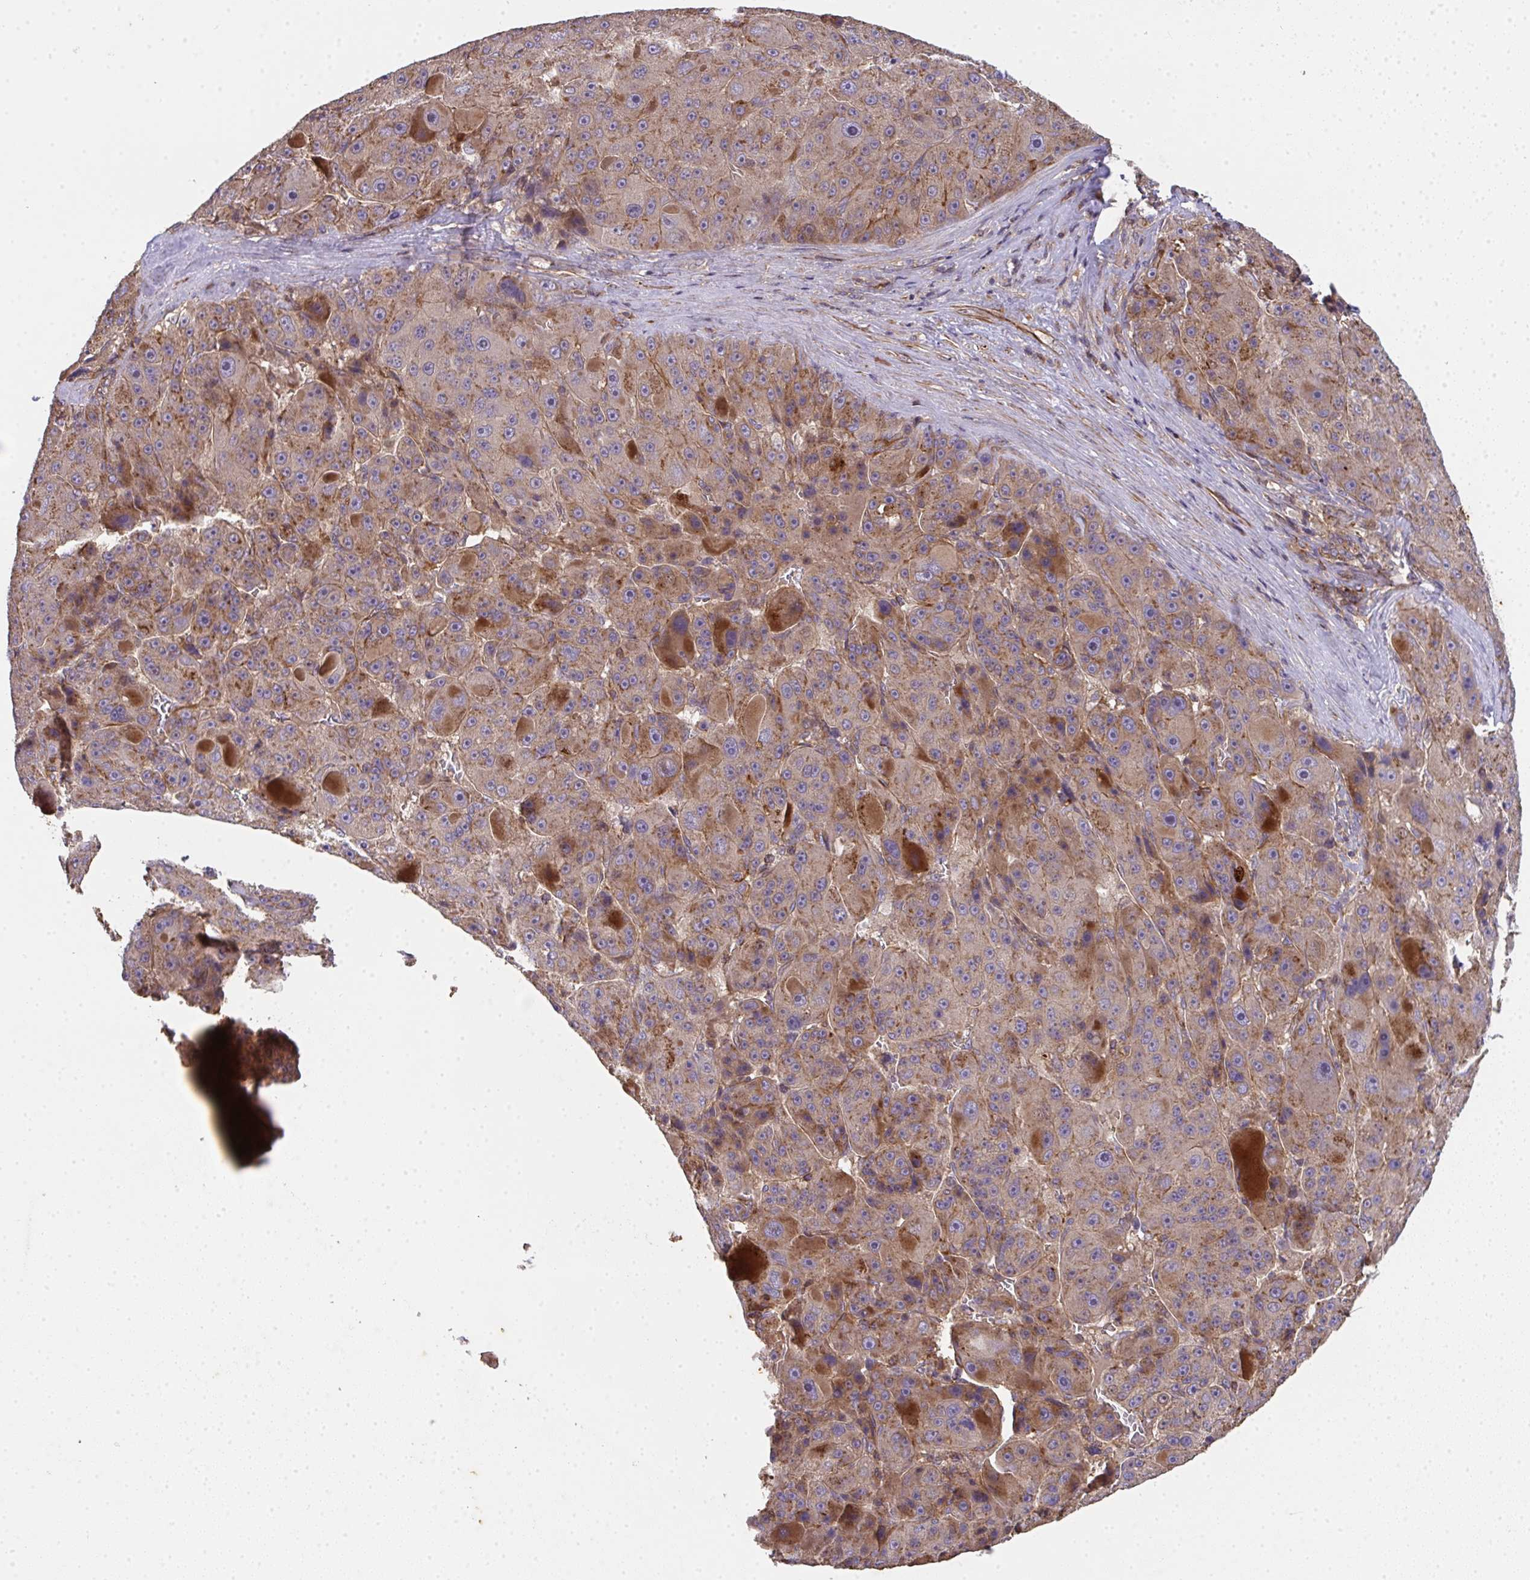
{"staining": {"intensity": "moderate", "quantity": ">75%", "location": "cytoplasmic/membranous"}, "tissue": "liver cancer", "cell_type": "Tumor cells", "image_type": "cancer", "snomed": [{"axis": "morphology", "description": "Carcinoma, Hepatocellular, NOS"}, {"axis": "topography", "description": "Liver"}], "caption": "Protein analysis of hepatocellular carcinoma (liver) tissue reveals moderate cytoplasmic/membranous expression in about >75% of tumor cells.", "gene": "TNMD", "patient": {"sex": "male", "age": 76}}